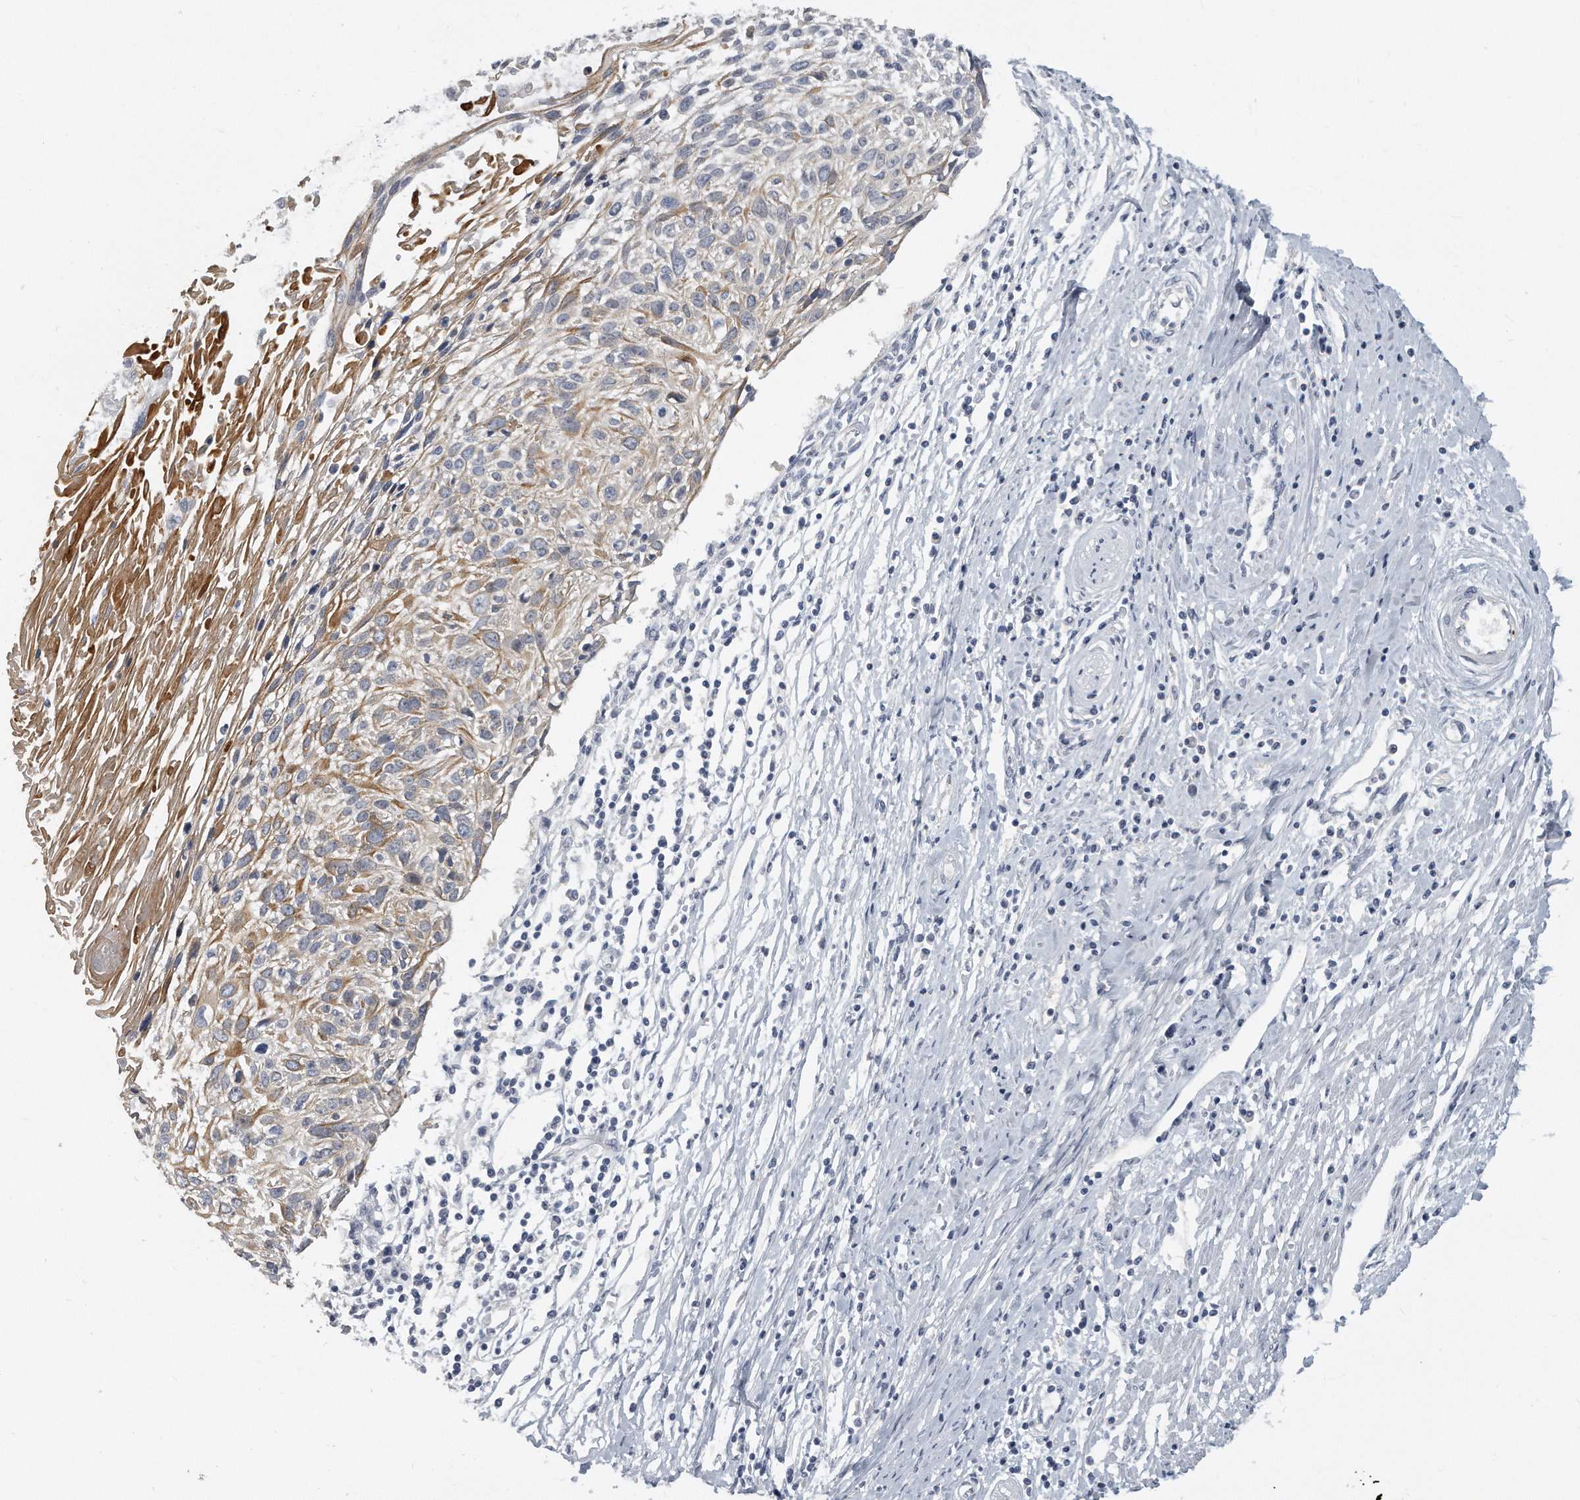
{"staining": {"intensity": "moderate", "quantity": "<25%", "location": "cytoplasmic/membranous"}, "tissue": "cervical cancer", "cell_type": "Tumor cells", "image_type": "cancer", "snomed": [{"axis": "morphology", "description": "Squamous cell carcinoma, NOS"}, {"axis": "topography", "description": "Cervix"}], "caption": "Immunohistochemistry (IHC) photomicrograph of neoplastic tissue: human cervical cancer (squamous cell carcinoma) stained using immunohistochemistry exhibits low levels of moderate protein expression localized specifically in the cytoplasmic/membranous of tumor cells, appearing as a cytoplasmic/membranous brown color.", "gene": "KLHL7", "patient": {"sex": "female", "age": 51}}